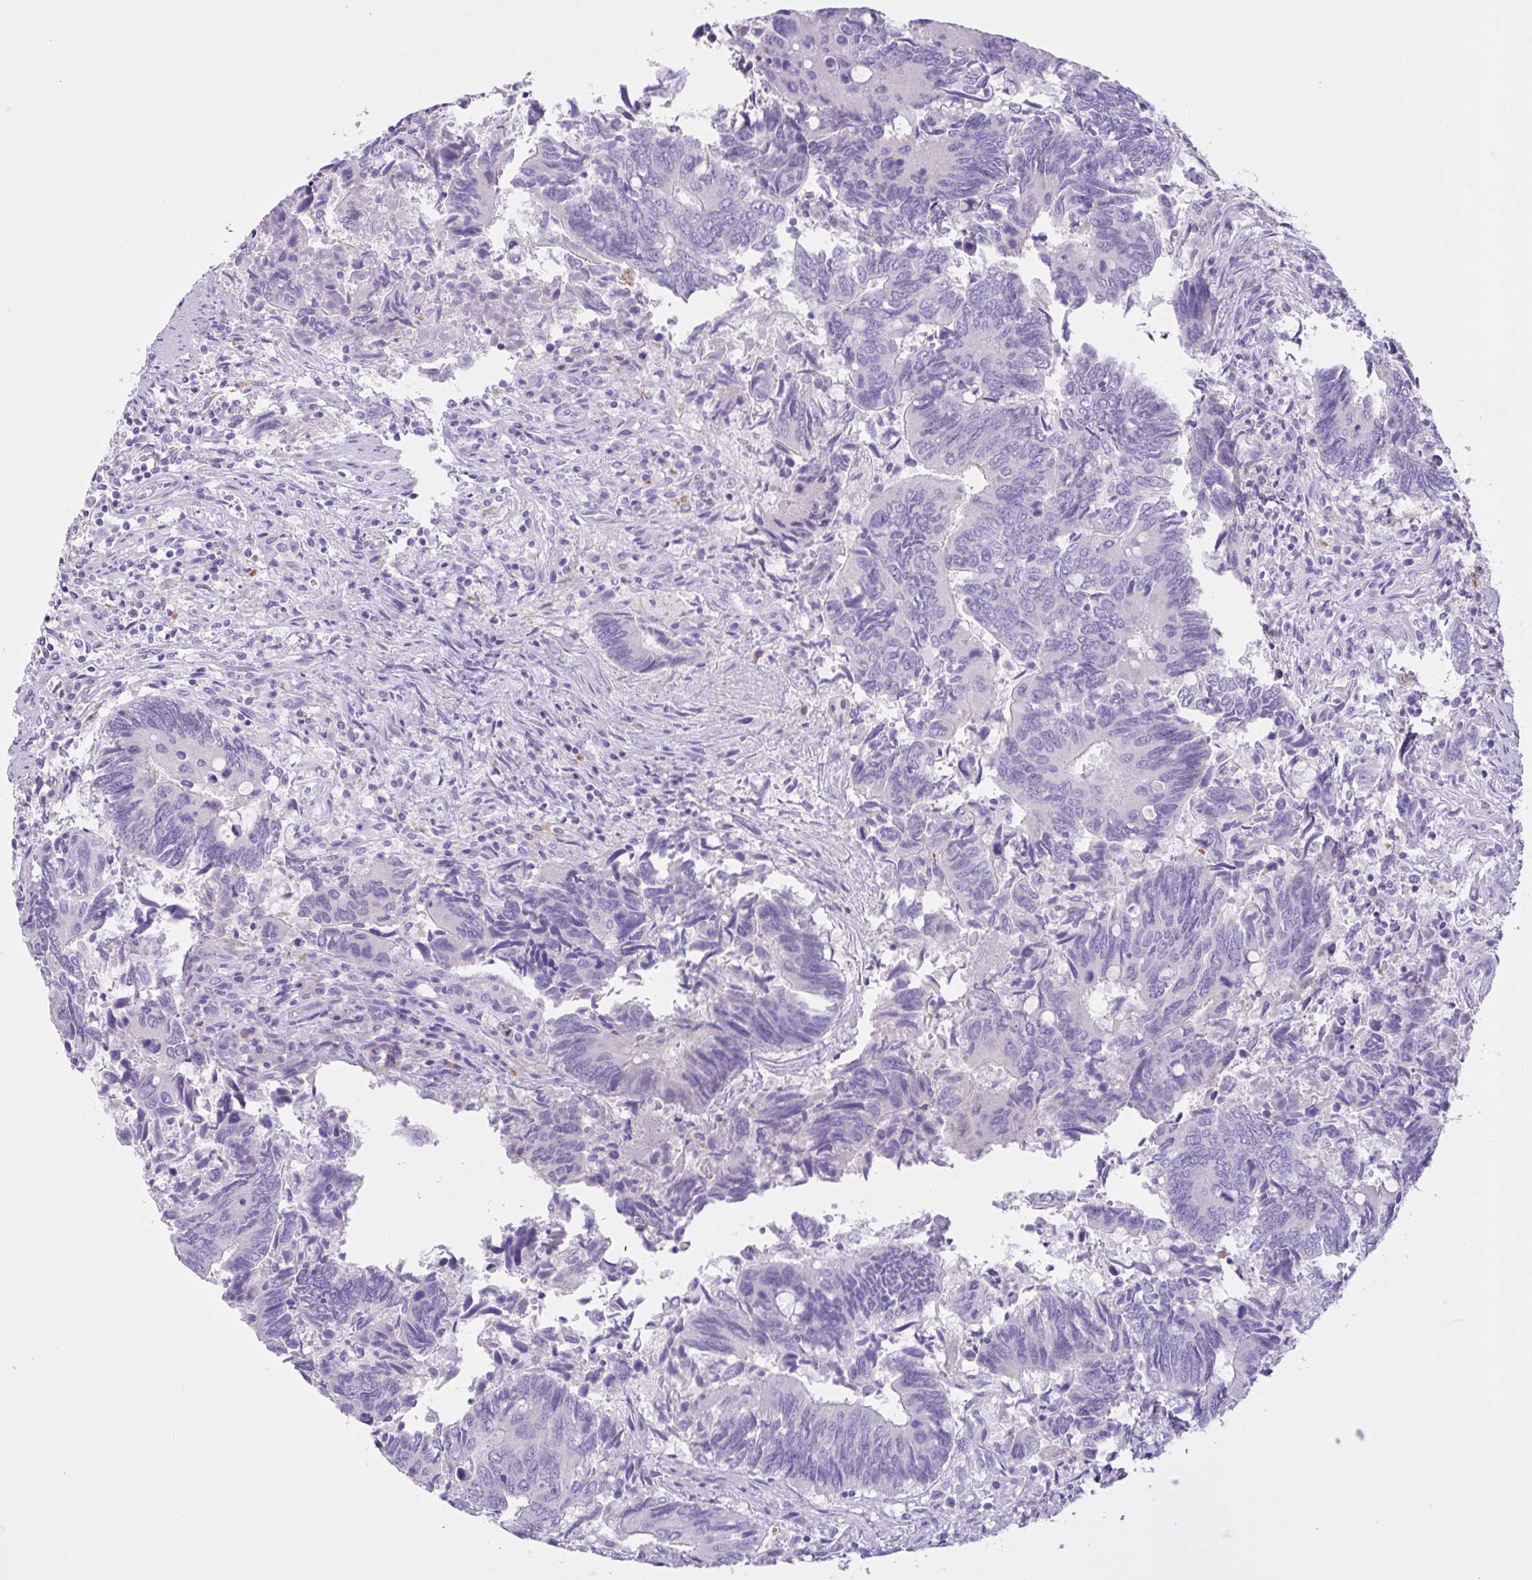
{"staining": {"intensity": "negative", "quantity": "none", "location": "none"}, "tissue": "colorectal cancer", "cell_type": "Tumor cells", "image_type": "cancer", "snomed": [{"axis": "morphology", "description": "Adenocarcinoma, NOS"}, {"axis": "topography", "description": "Colon"}], "caption": "A photomicrograph of human colorectal adenocarcinoma is negative for staining in tumor cells.", "gene": "CST11", "patient": {"sex": "male", "age": 87}}